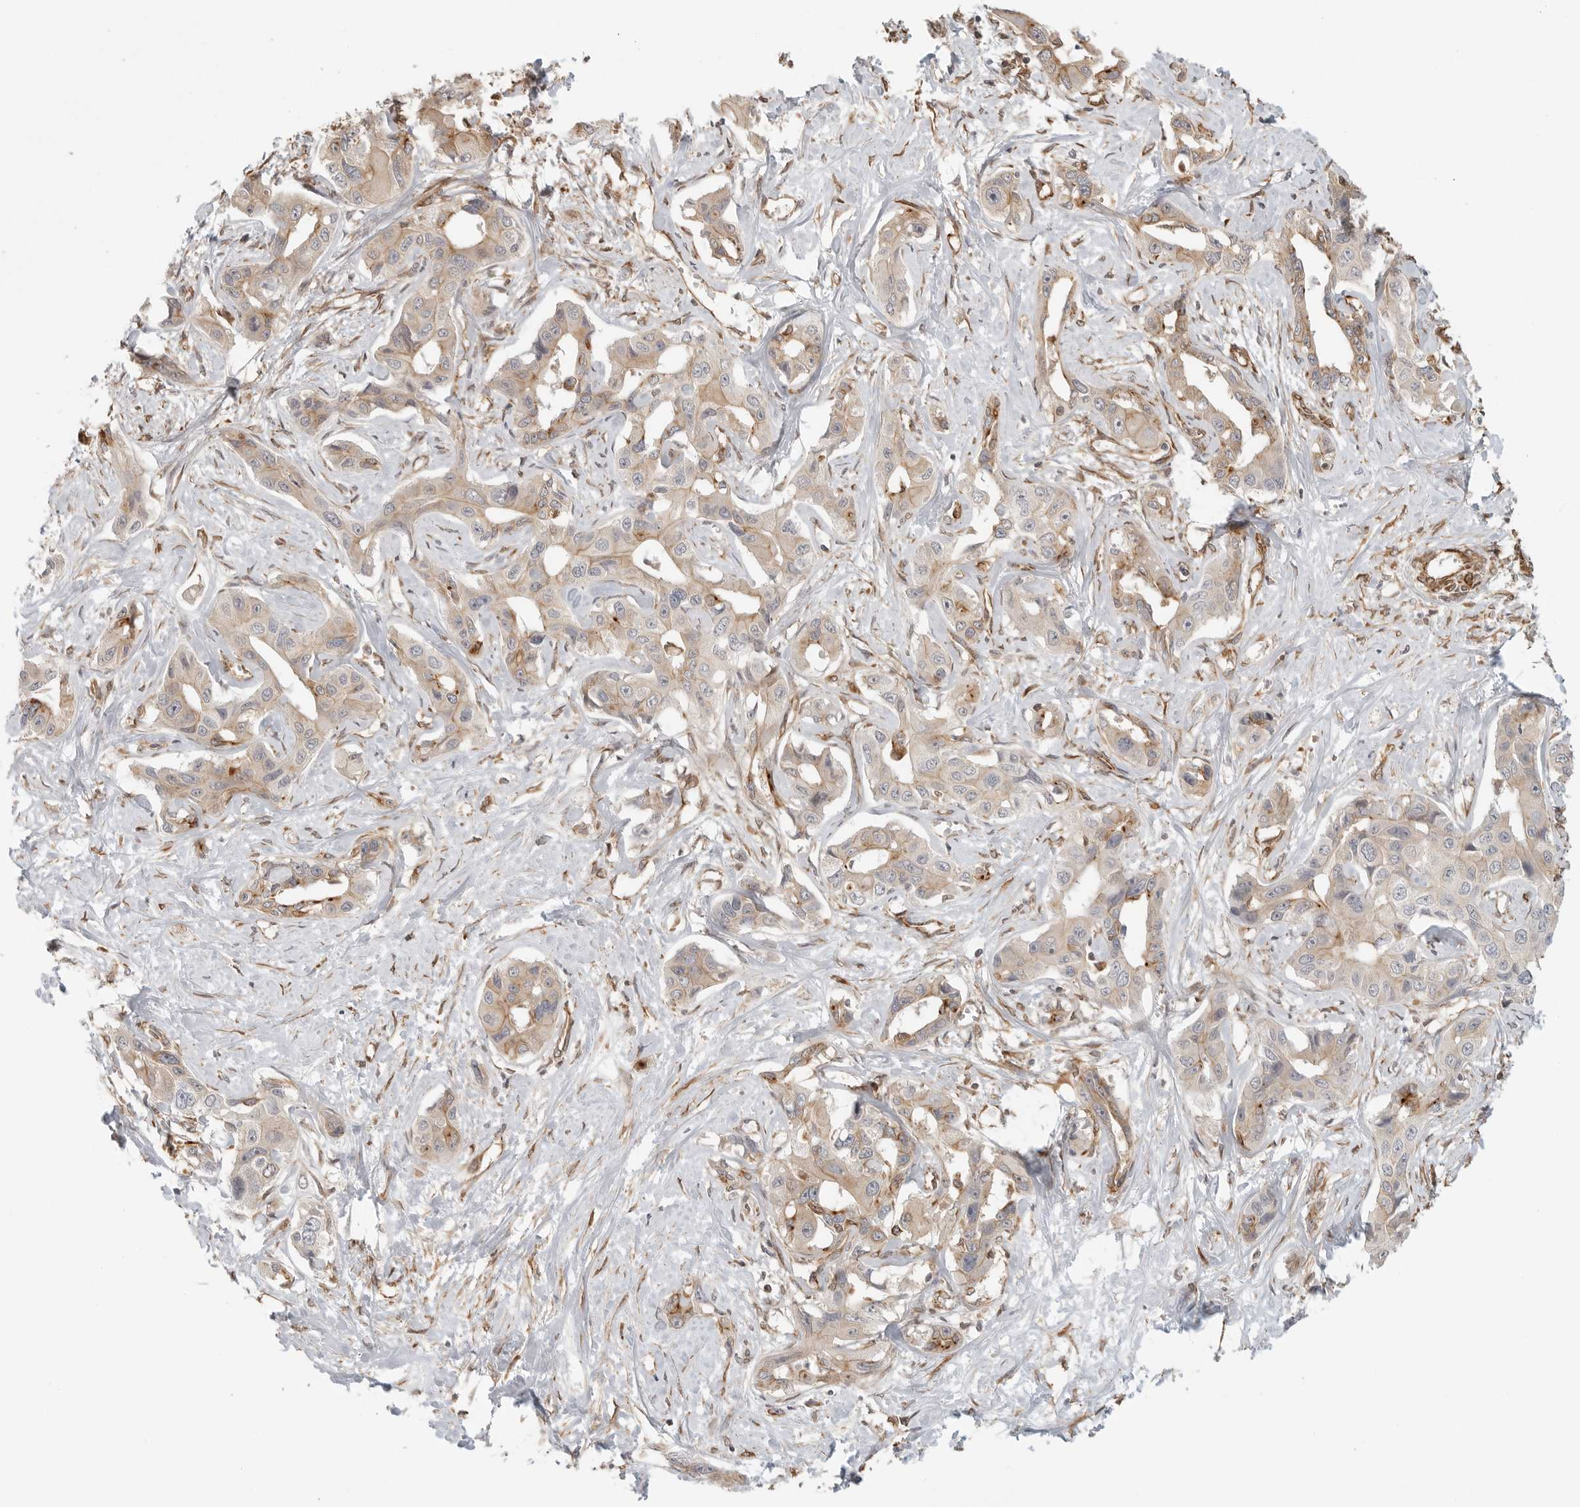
{"staining": {"intensity": "weak", "quantity": "25%-75%", "location": "cytoplasmic/membranous"}, "tissue": "liver cancer", "cell_type": "Tumor cells", "image_type": "cancer", "snomed": [{"axis": "morphology", "description": "Cholangiocarcinoma"}, {"axis": "topography", "description": "Liver"}], "caption": "Tumor cells demonstrate weak cytoplasmic/membranous staining in approximately 25%-75% of cells in liver cholangiocarcinoma.", "gene": "ATOH7", "patient": {"sex": "male", "age": 59}}